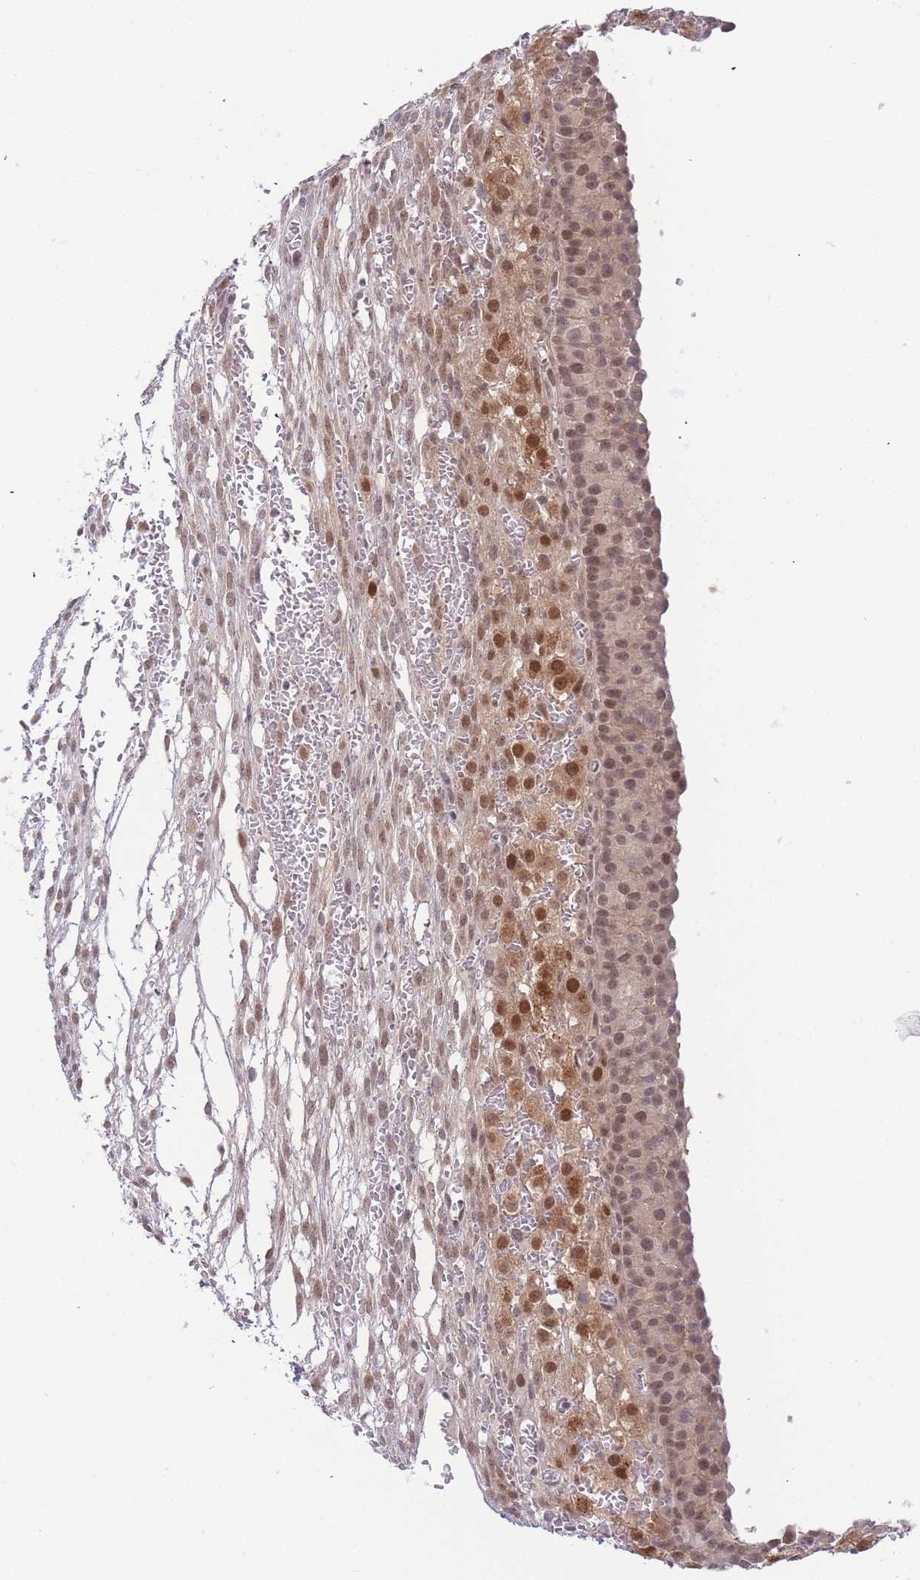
{"staining": {"intensity": "moderate", "quantity": "25%-75%", "location": "nuclear"}, "tissue": "ovary", "cell_type": "Follicle cells", "image_type": "normal", "snomed": [{"axis": "morphology", "description": "Normal tissue, NOS"}, {"axis": "topography", "description": "Ovary"}], "caption": "Brown immunohistochemical staining in benign human ovary shows moderate nuclear expression in approximately 25%-75% of follicle cells. The protein of interest is stained brown, and the nuclei are stained in blue (DAB (3,3'-diaminobenzidine) IHC with brightfield microscopy, high magnification).", "gene": "DEAF1", "patient": {"sex": "female", "age": 39}}